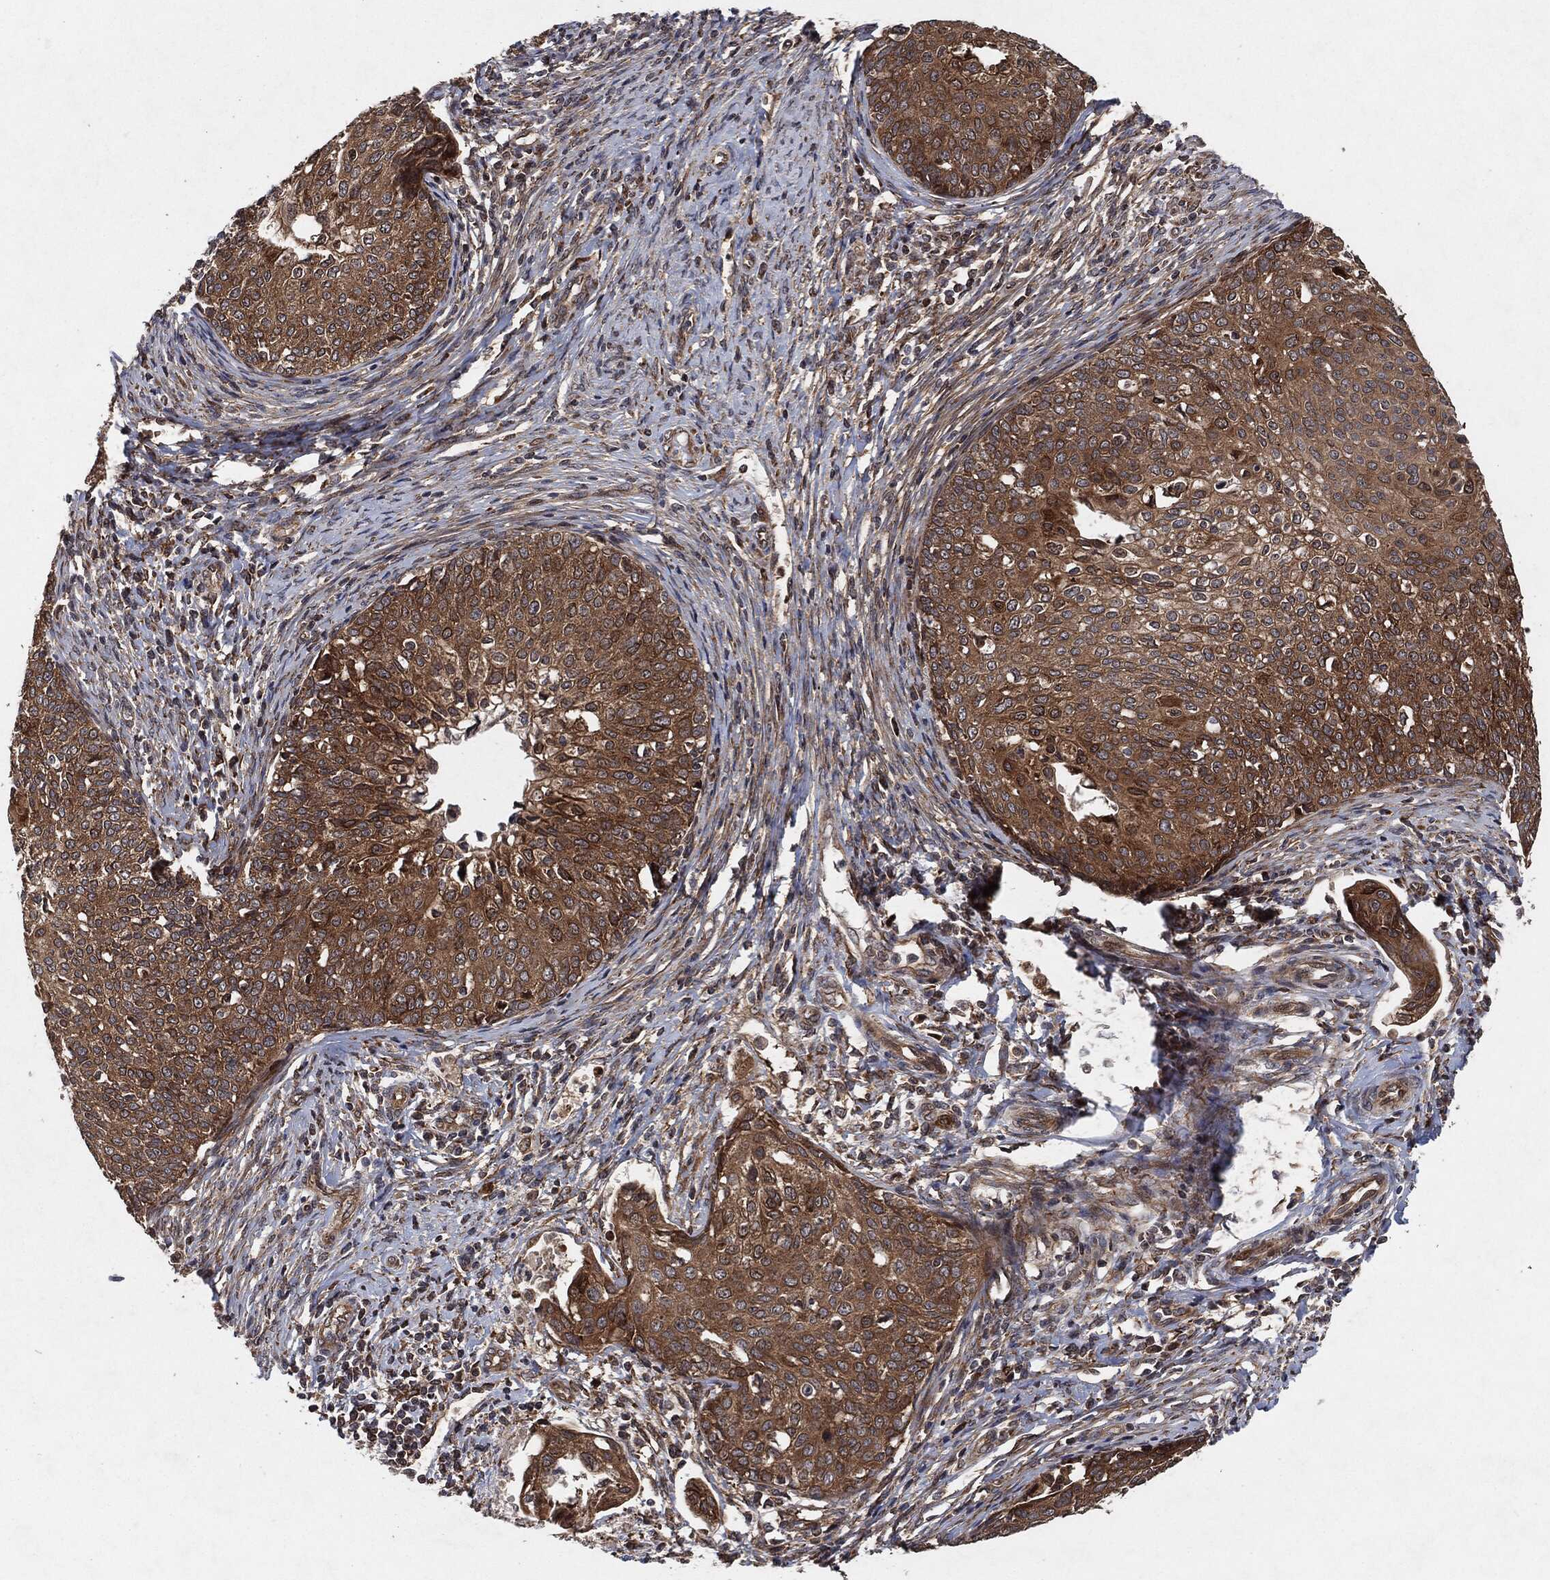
{"staining": {"intensity": "moderate", "quantity": ">75%", "location": "cytoplasmic/membranous"}, "tissue": "cervical cancer", "cell_type": "Tumor cells", "image_type": "cancer", "snomed": [{"axis": "morphology", "description": "Squamous cell carcinoma, NOS"}, {"axis": "topography", "description": "Cervix"}], "caption": "Immunohistochemistry (IHC) (DAB (3,3'-diaminobenzidine)) staining of human cervical squamous cell carcinoma reveals moderate cytoplasmic/membranous protein expression in about >75% of tumor cells.", "gene": "BCAR1", "patient": {"sex": "female", "age": 51}}